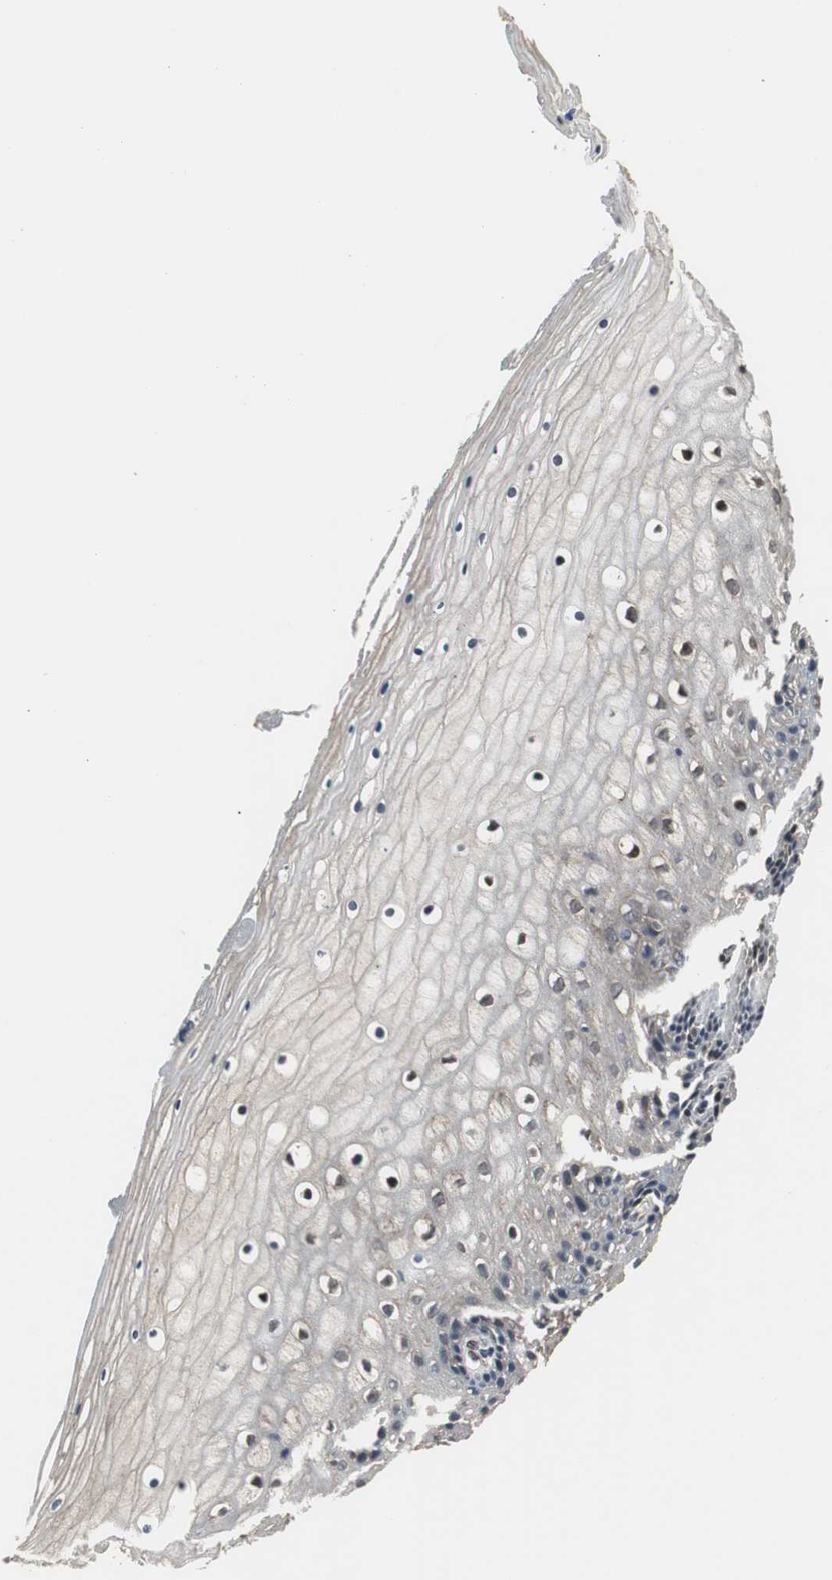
{"staining": {"intensity": "weak", "quantity": "25%-75%", "location": "cytoplasmic/membranous"}, "tissue": "vagina", "cell_type": "Squamous epithelial cells", "image_type": "normal", "snomed": [{"axis": "morphology", "description": "Normal tissue, NOS"}, {"axis": "topography", "description": "Vagina"}], "caption": "Unremarkable vagina exhibits weak cytoplasmic/membranous staining in approximately 25%-75% of squamous epithelial cells The protein is shown in brown color, while the nuclei are stained blue..", "gene": "PFDN1", "patient": {"sex": "female", "age": 46}}